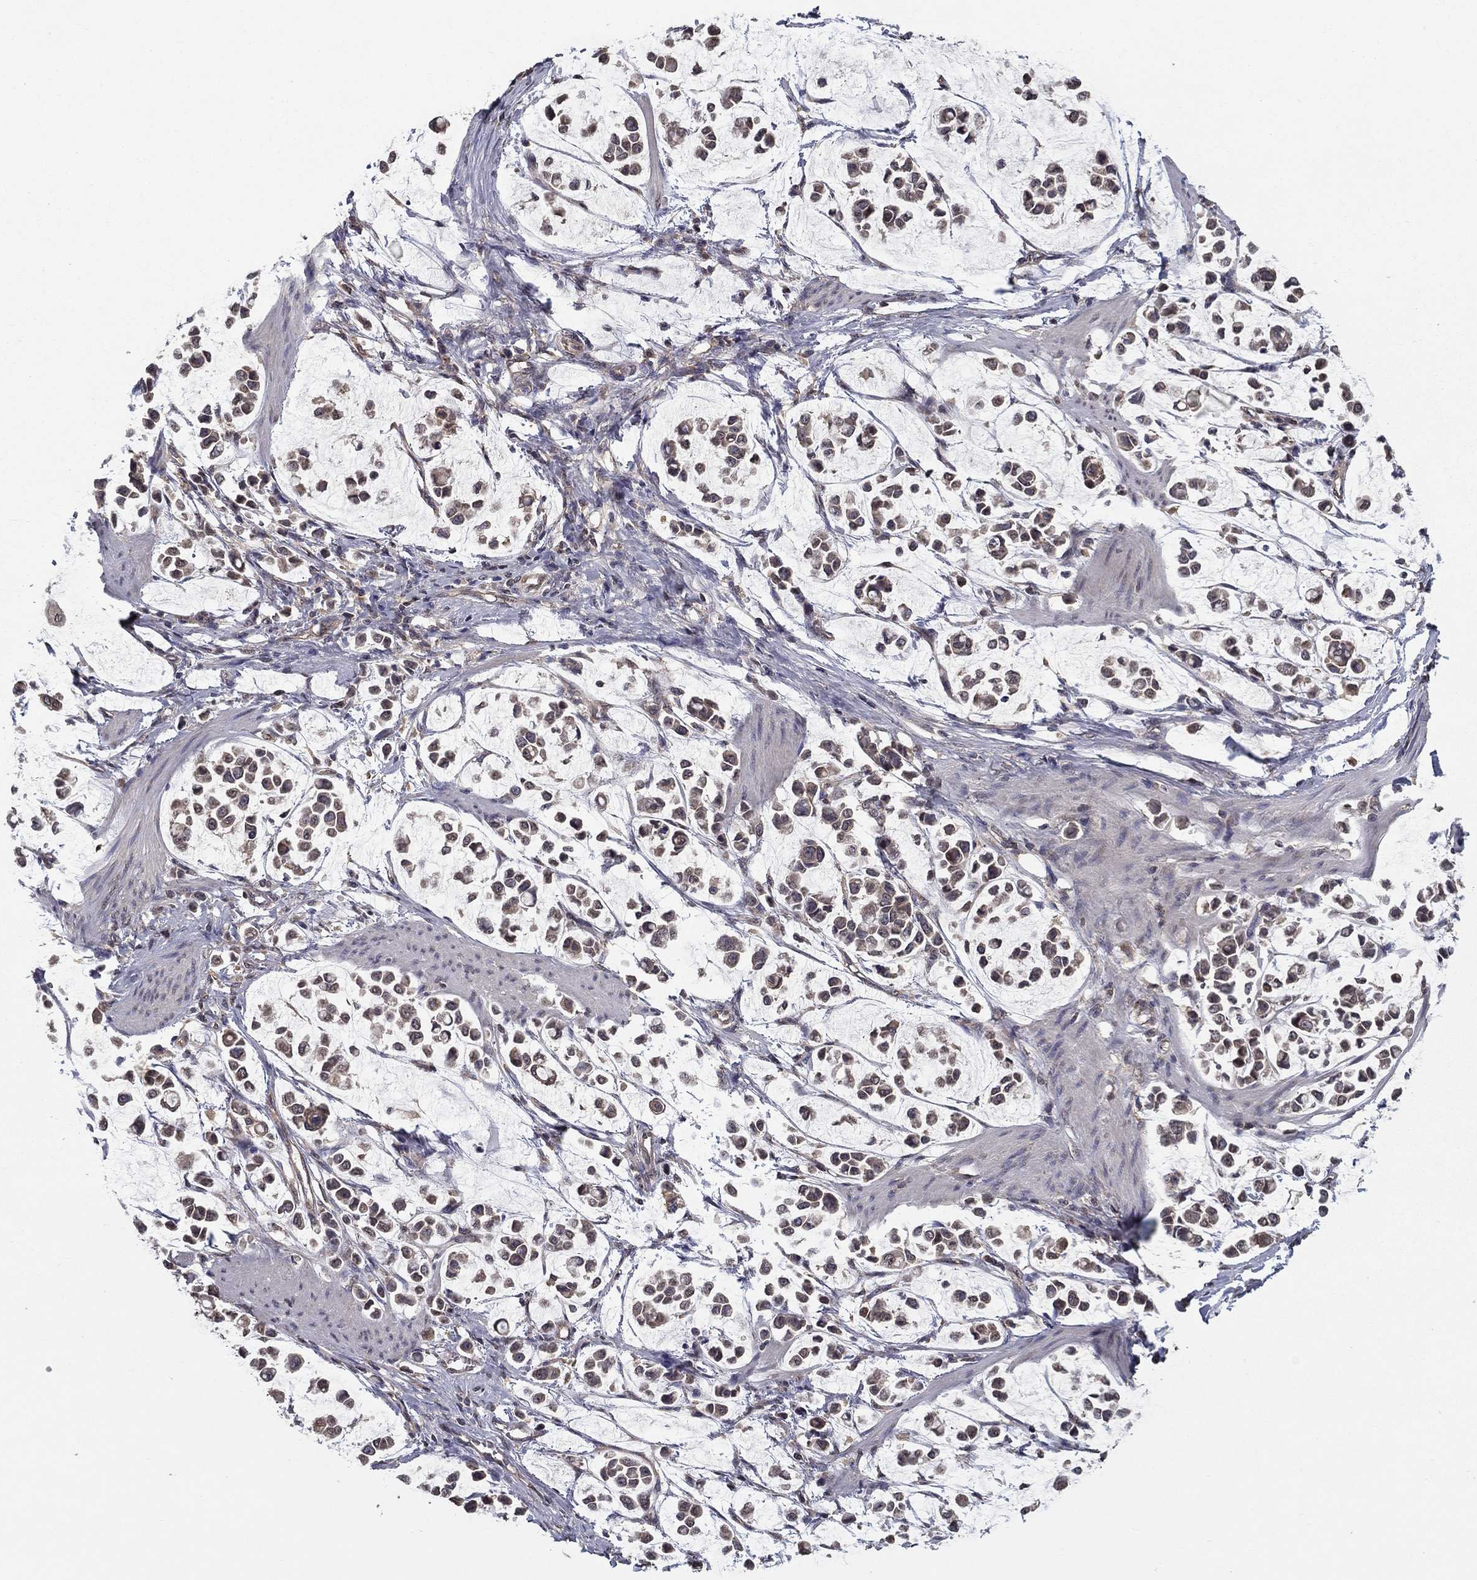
{"staining": {"intensity": "weak", "quantity": "25%-75%", "location": "cytoplasmic/membranous"}, "tissue": "stomach cancer", "cell_type": "Tumor cells", "image_type": "cancer", "snomed": [{"axis": "morphology", "description": "Adenocarcinoma, NOS"}, {"axis": "topography", "description": "Stomach"}], "caption": "Immunohistochemistry of stomach cancer (adenocarcinoma) reveals low levels of weak cytoplasmic/membranous staining in approximately 25%-75% of tumor cells.", "gene": "SLC2A13", "patient": {"sex": "male", "age": 82}}